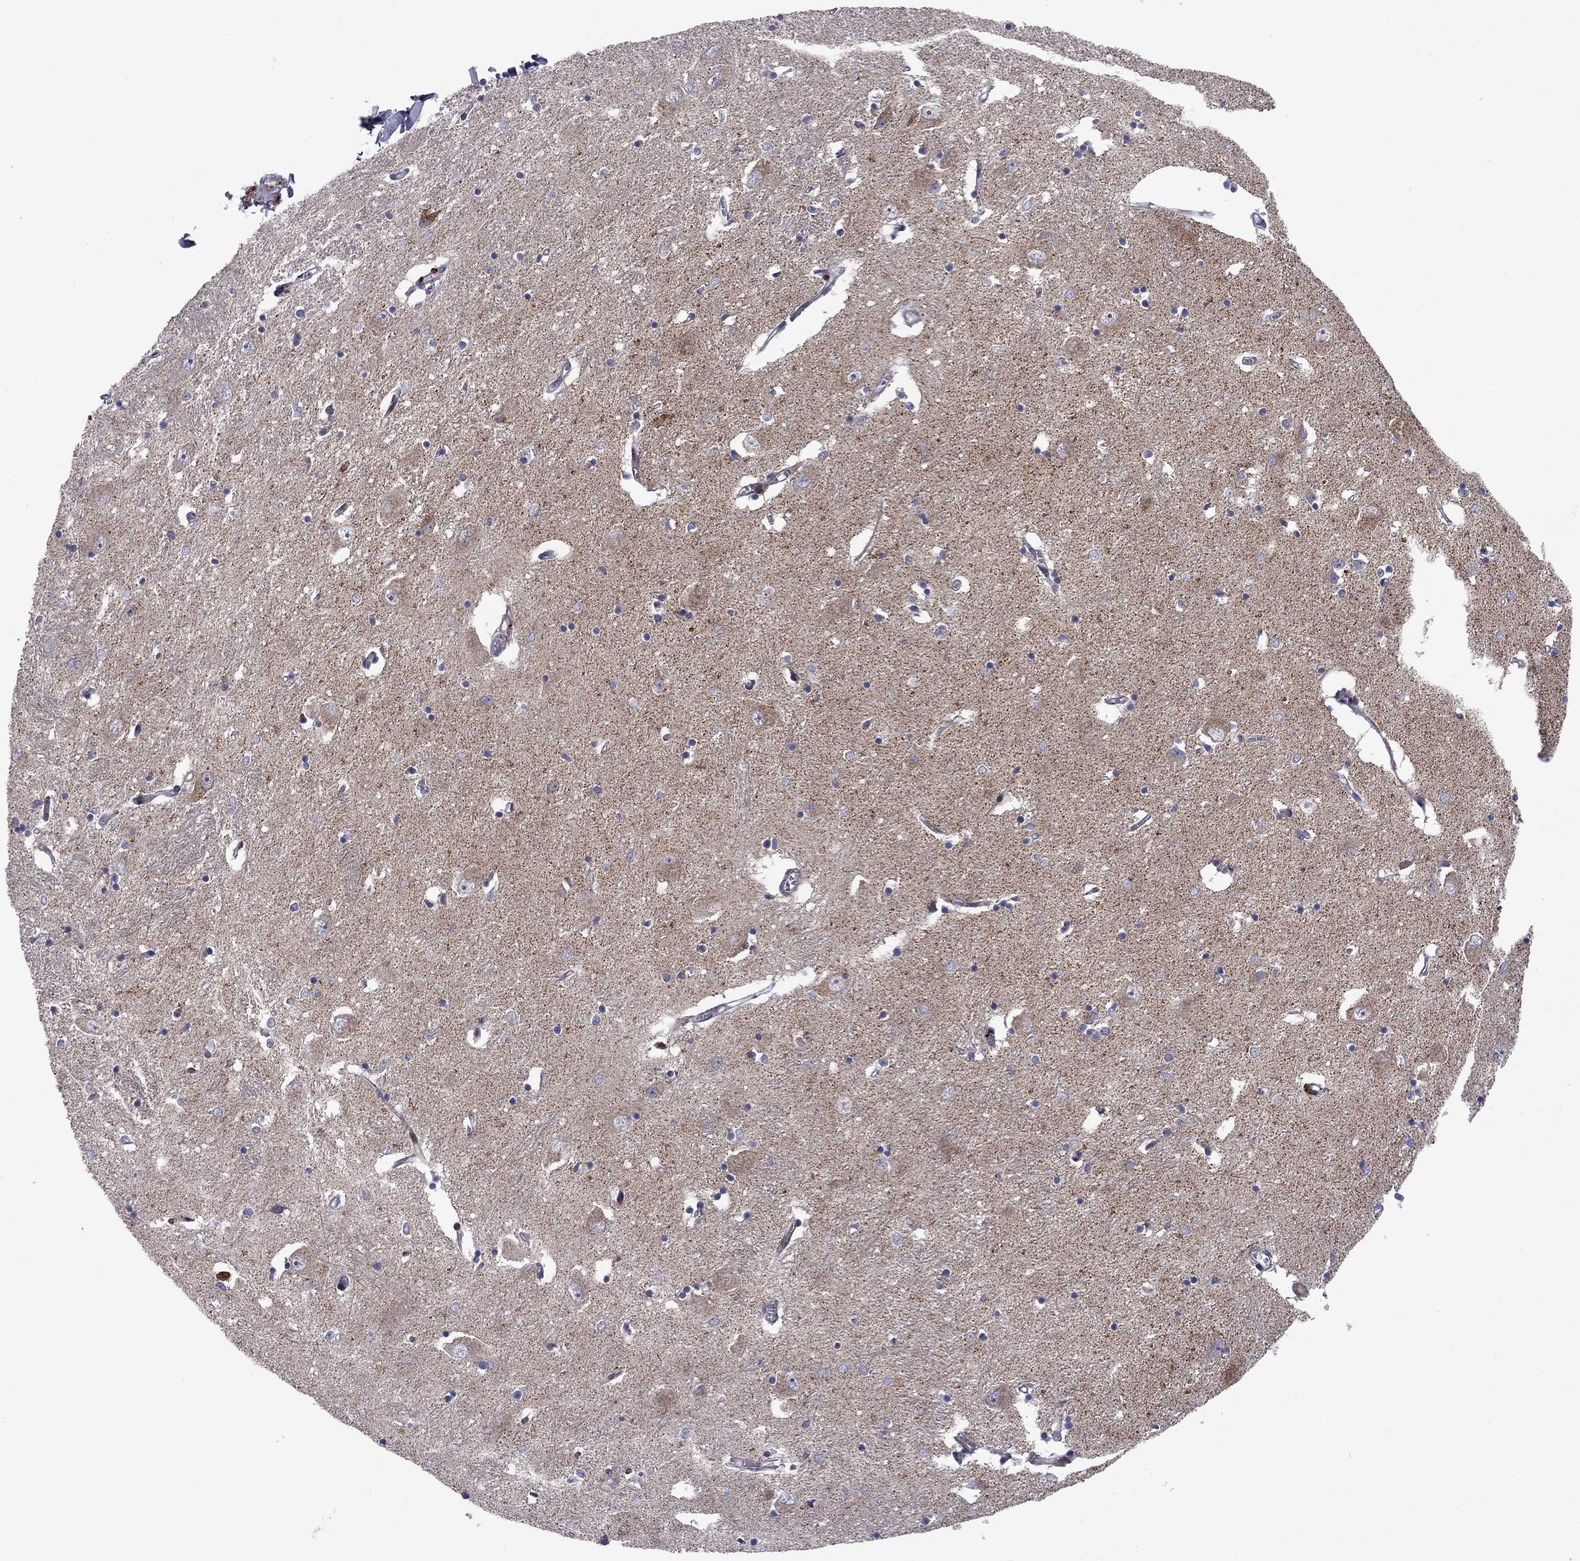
{"staining": {"intensity": "negative", "quantity": "none", "location": "none"}, "tissue": "caudate", "cell_type": "Glial cells", "image_type": "normal", "snomed": [{"axis": "morphology", "description": "Normal tissue, NOS"}, {"axis": "topography", "description": "Lateral ventricle wall"}], "caption": "Immunohistochemistry photomicrograph of unremarkable caudate stained for a protein (brown), which exhibits no positivity in glial cells. Brightfield microscopy of IHC stained with DAB (3,3'-diaminobenzidine) (brown) and hematoxylin (blue), captured at high magnification.", "gene": "MIOS", "patient": {"sex": "male", "age": 54}}